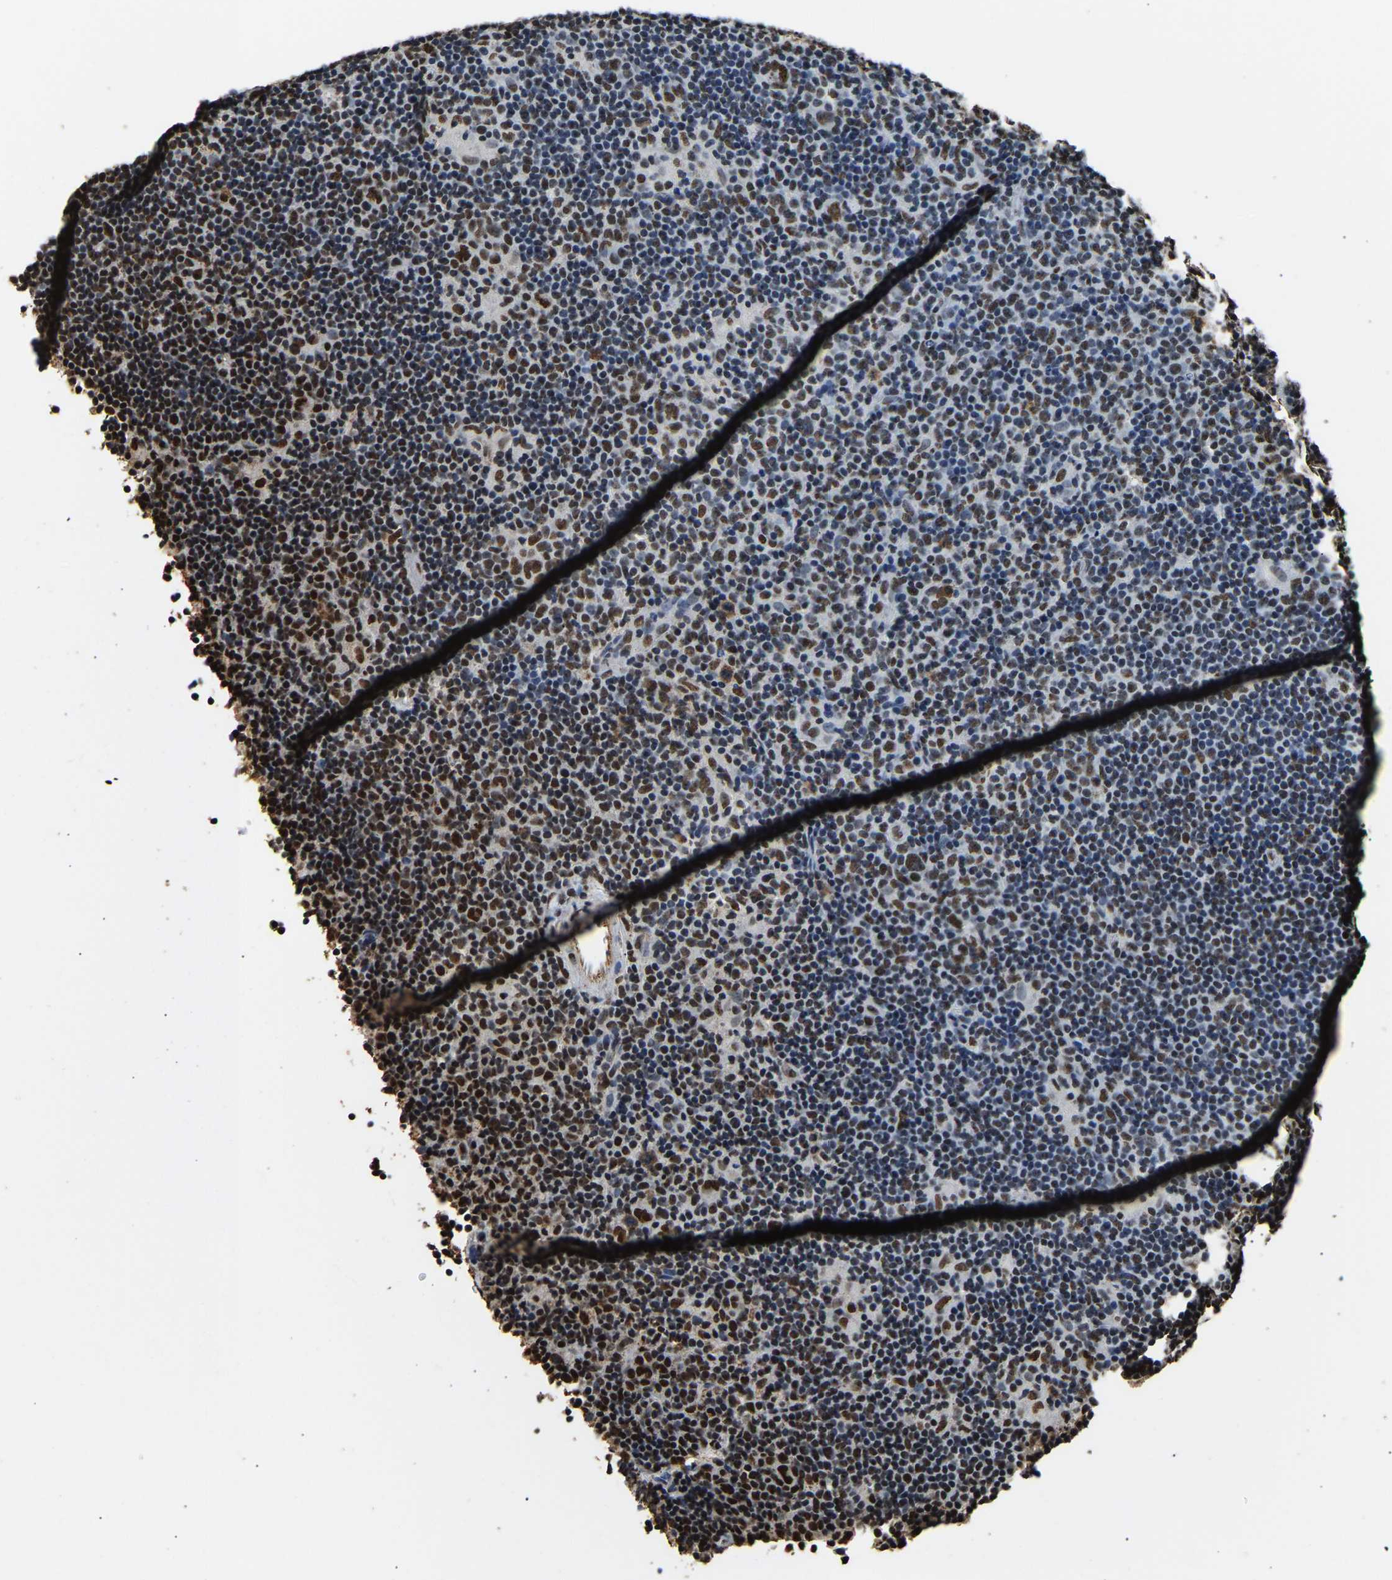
{"staining": {"intensity": "strong", "quantity": ">75%", "location": "nuclear"}, "tissue": "lymphoma", "cell_type": "Tumor cells", "image_type": "cancer", "snomed": [{"axis": "morphology", "description": "Hodgkin's disease, NOS"}, {"axis": "topography", "description": "Lymph node"}], "caption": "Strong nuclear protein expression is present in about >75% of tumor cells in Hodgkin's disease.", "gene": "SAFB", "patient": {"sex": "female", "age": 57}}